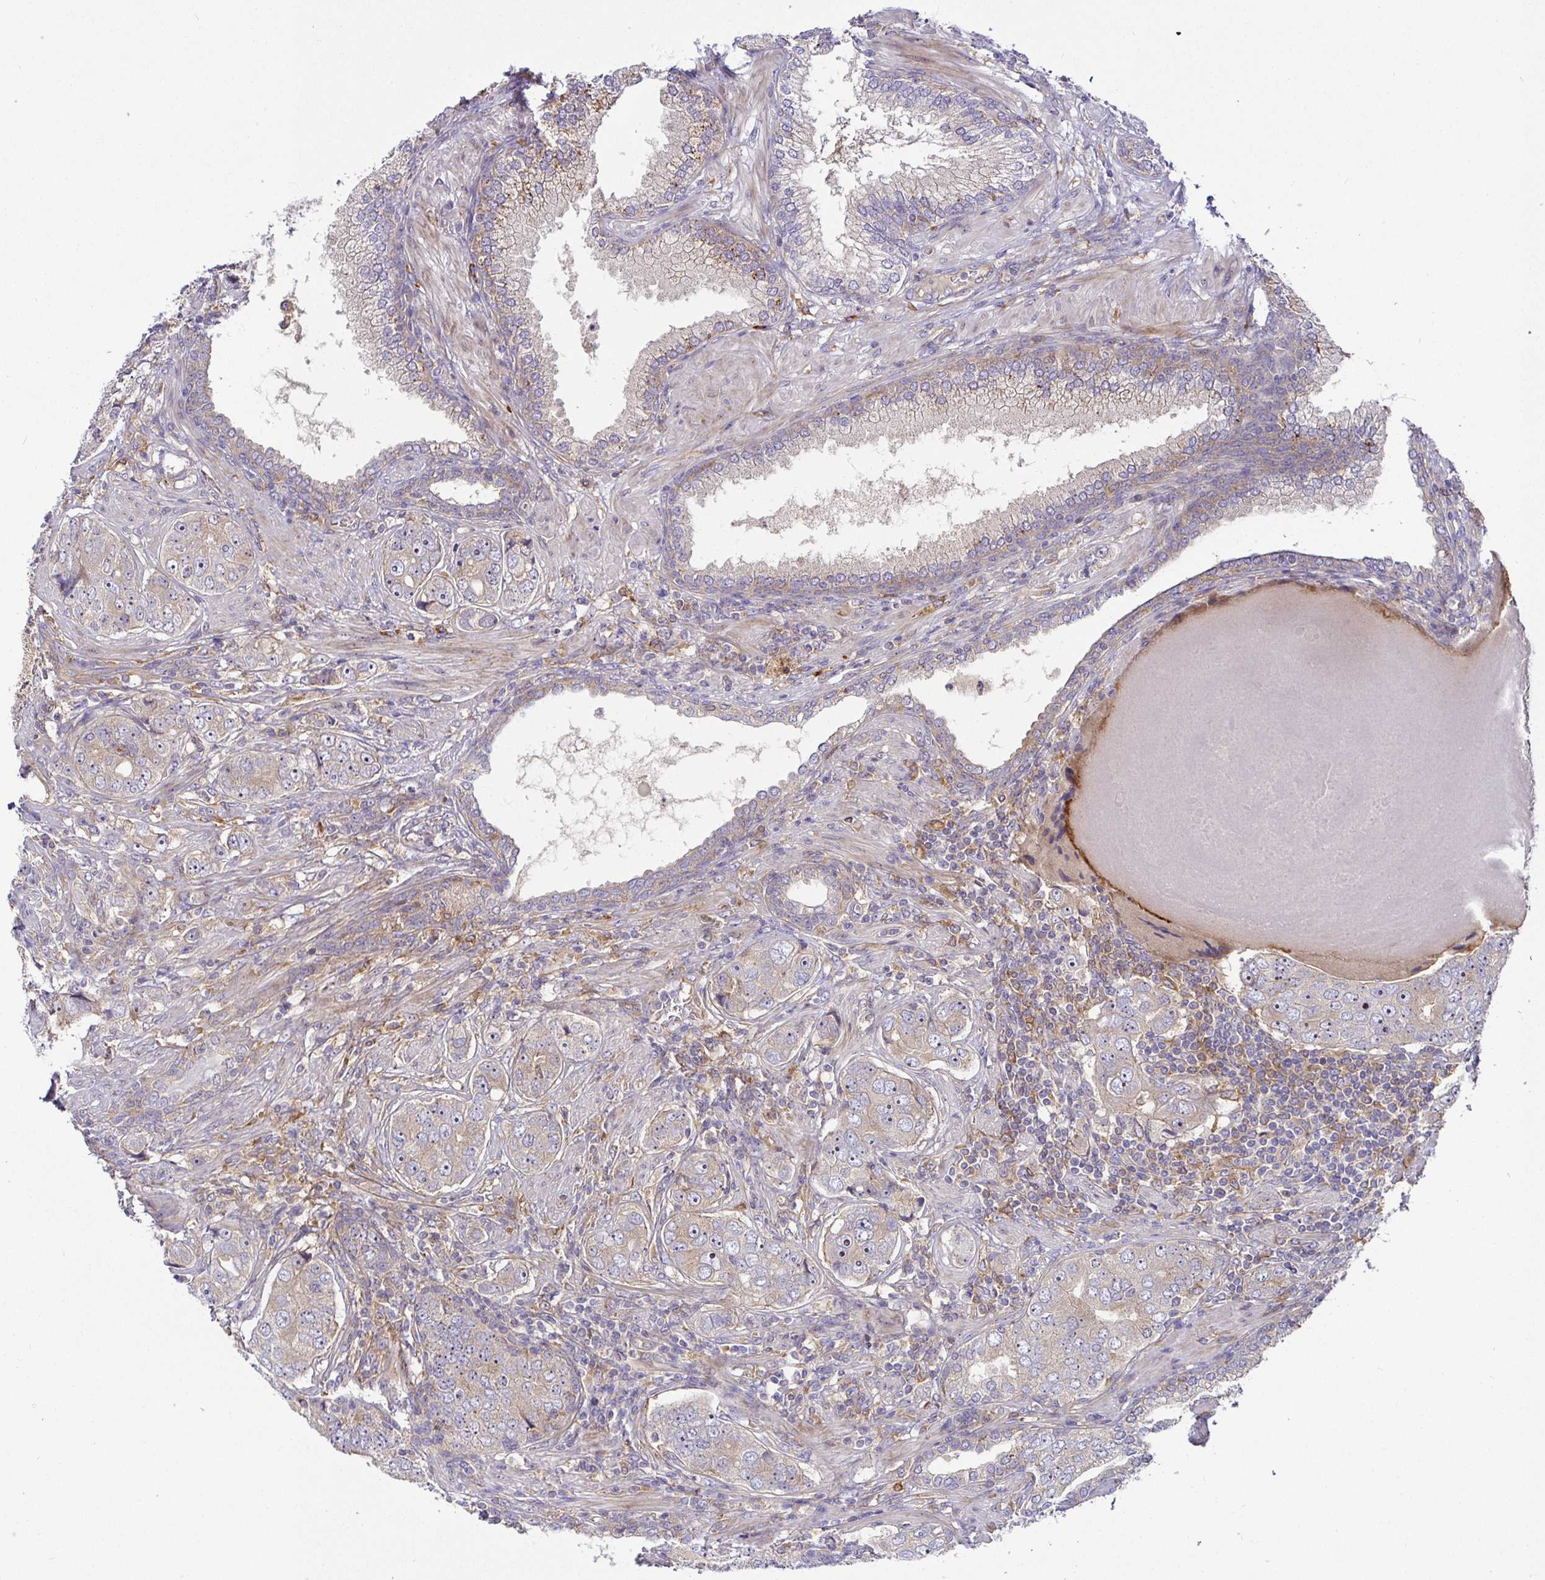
{"staining": {"intensity": "weak", "quantity": "25%-75%", "location": "cytoplasmic/membranous,nuclear"}, "tissue": "prostate cancer", "cell_type": "Tumor cells", "image_type": "cancer", "snomed": [{"axis": "morphology", "description": "Adenocarcinoma, High grade"}, {"axis": "topography", "description": "Prostate"}], "caption": "A photomicrograph of prostate adenocarcinoma (high-grade) stained for a protein exhibits weak cytoplasmic/membranous and nuclear brown staining in tumor cells.", "gene": "SNX8", "patient": {"sex": "male", "age": 60}}